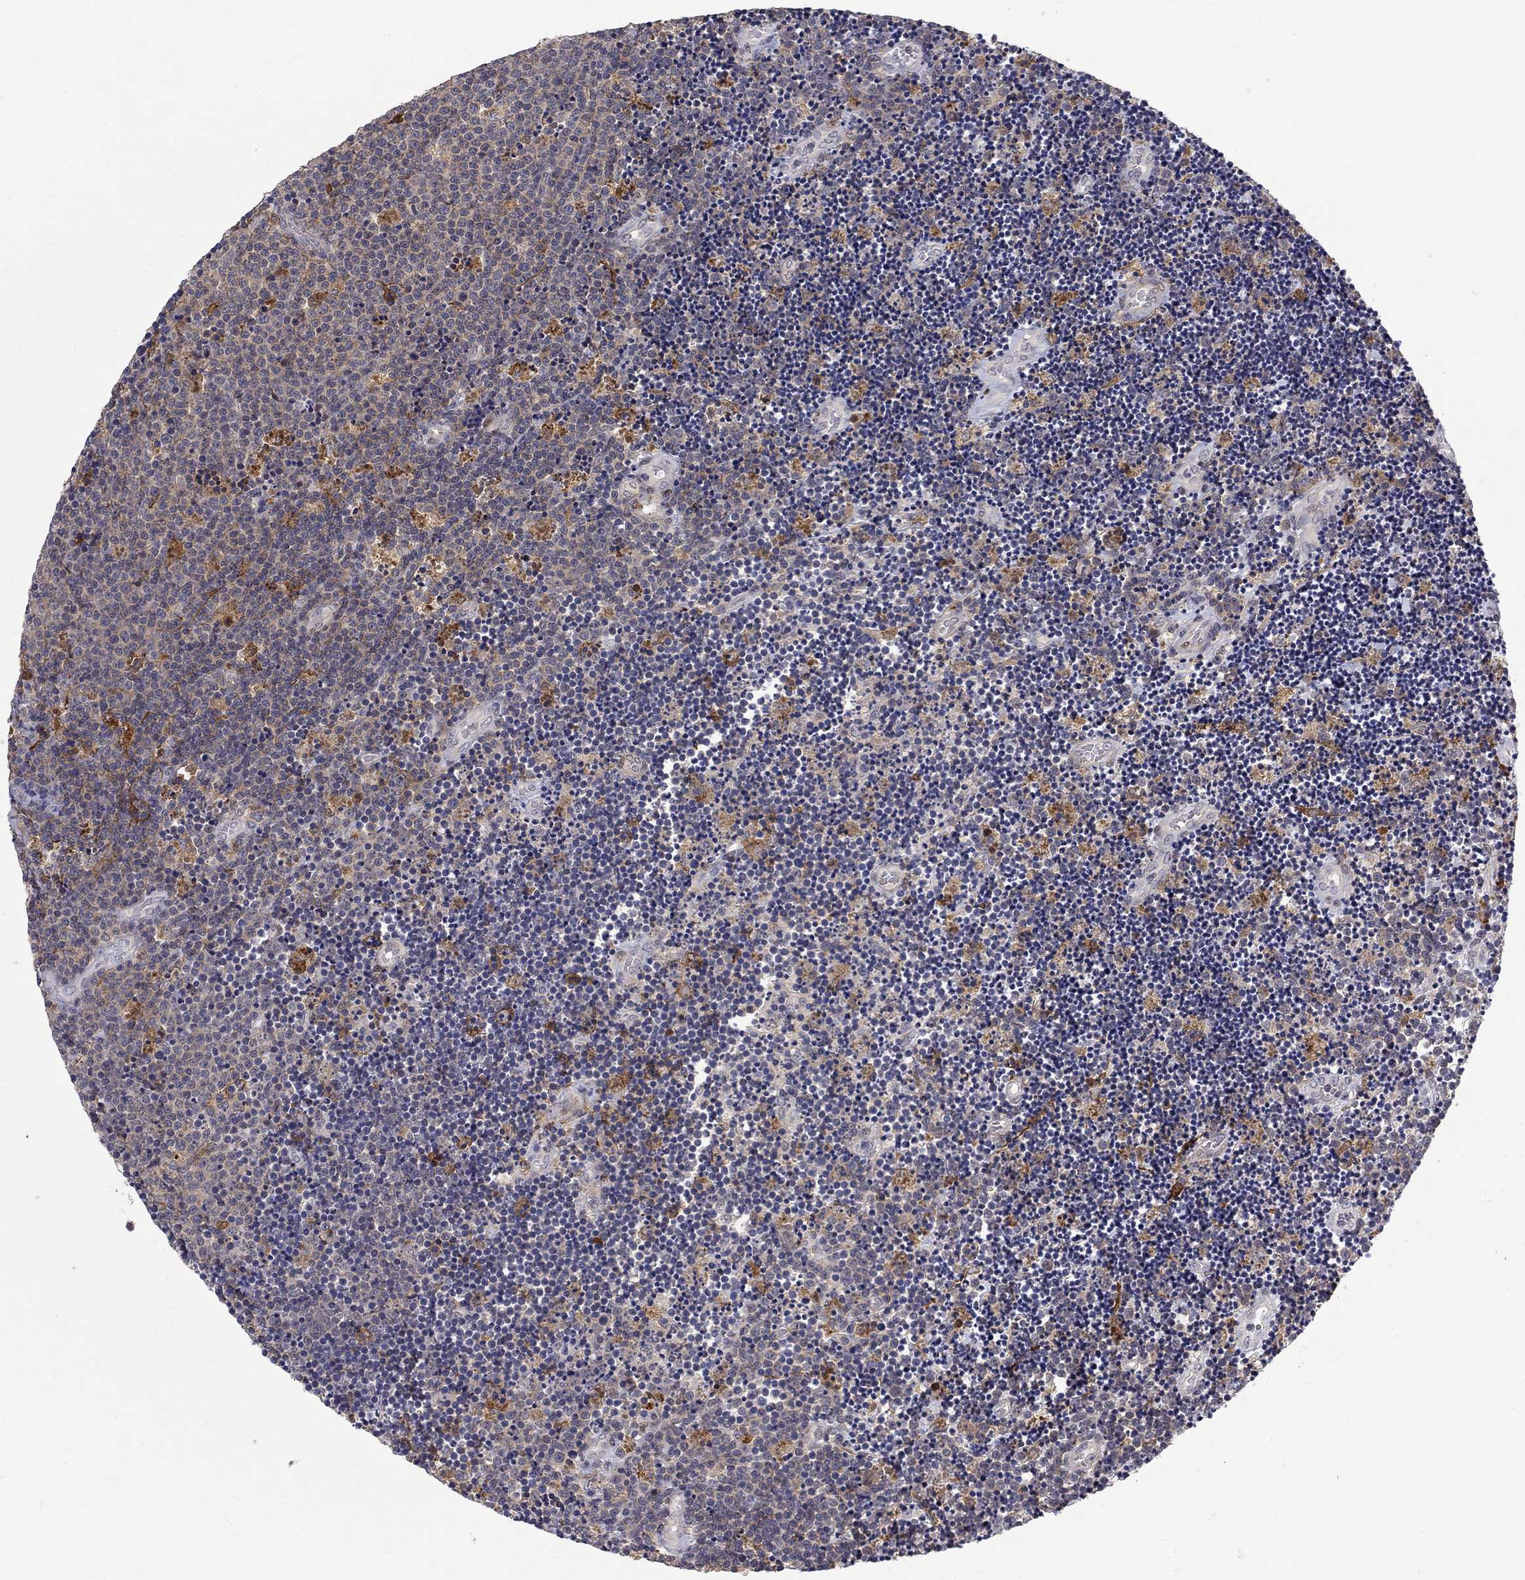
{"staining": {"intensity": "strong", "quantity": "<25%", "location": "cytoplasmic/membranous"}, "tissue": "lymphoma", "cell_type": "Tumor cells", "image_type": "cancer", "snomed": [{"axis": "morphology", "description": "Malignant lymphoma, non-Hodgkin's type, Low grade"}, {"axis": "topography", "description": "Brain"}], "caption": "A brown stain labels strong cytoplasmic/membranous expression of a protein in human lymphoma tumor cells.", "gene": "PCBP3", "patient": {"sex": "female", "age": 66}}